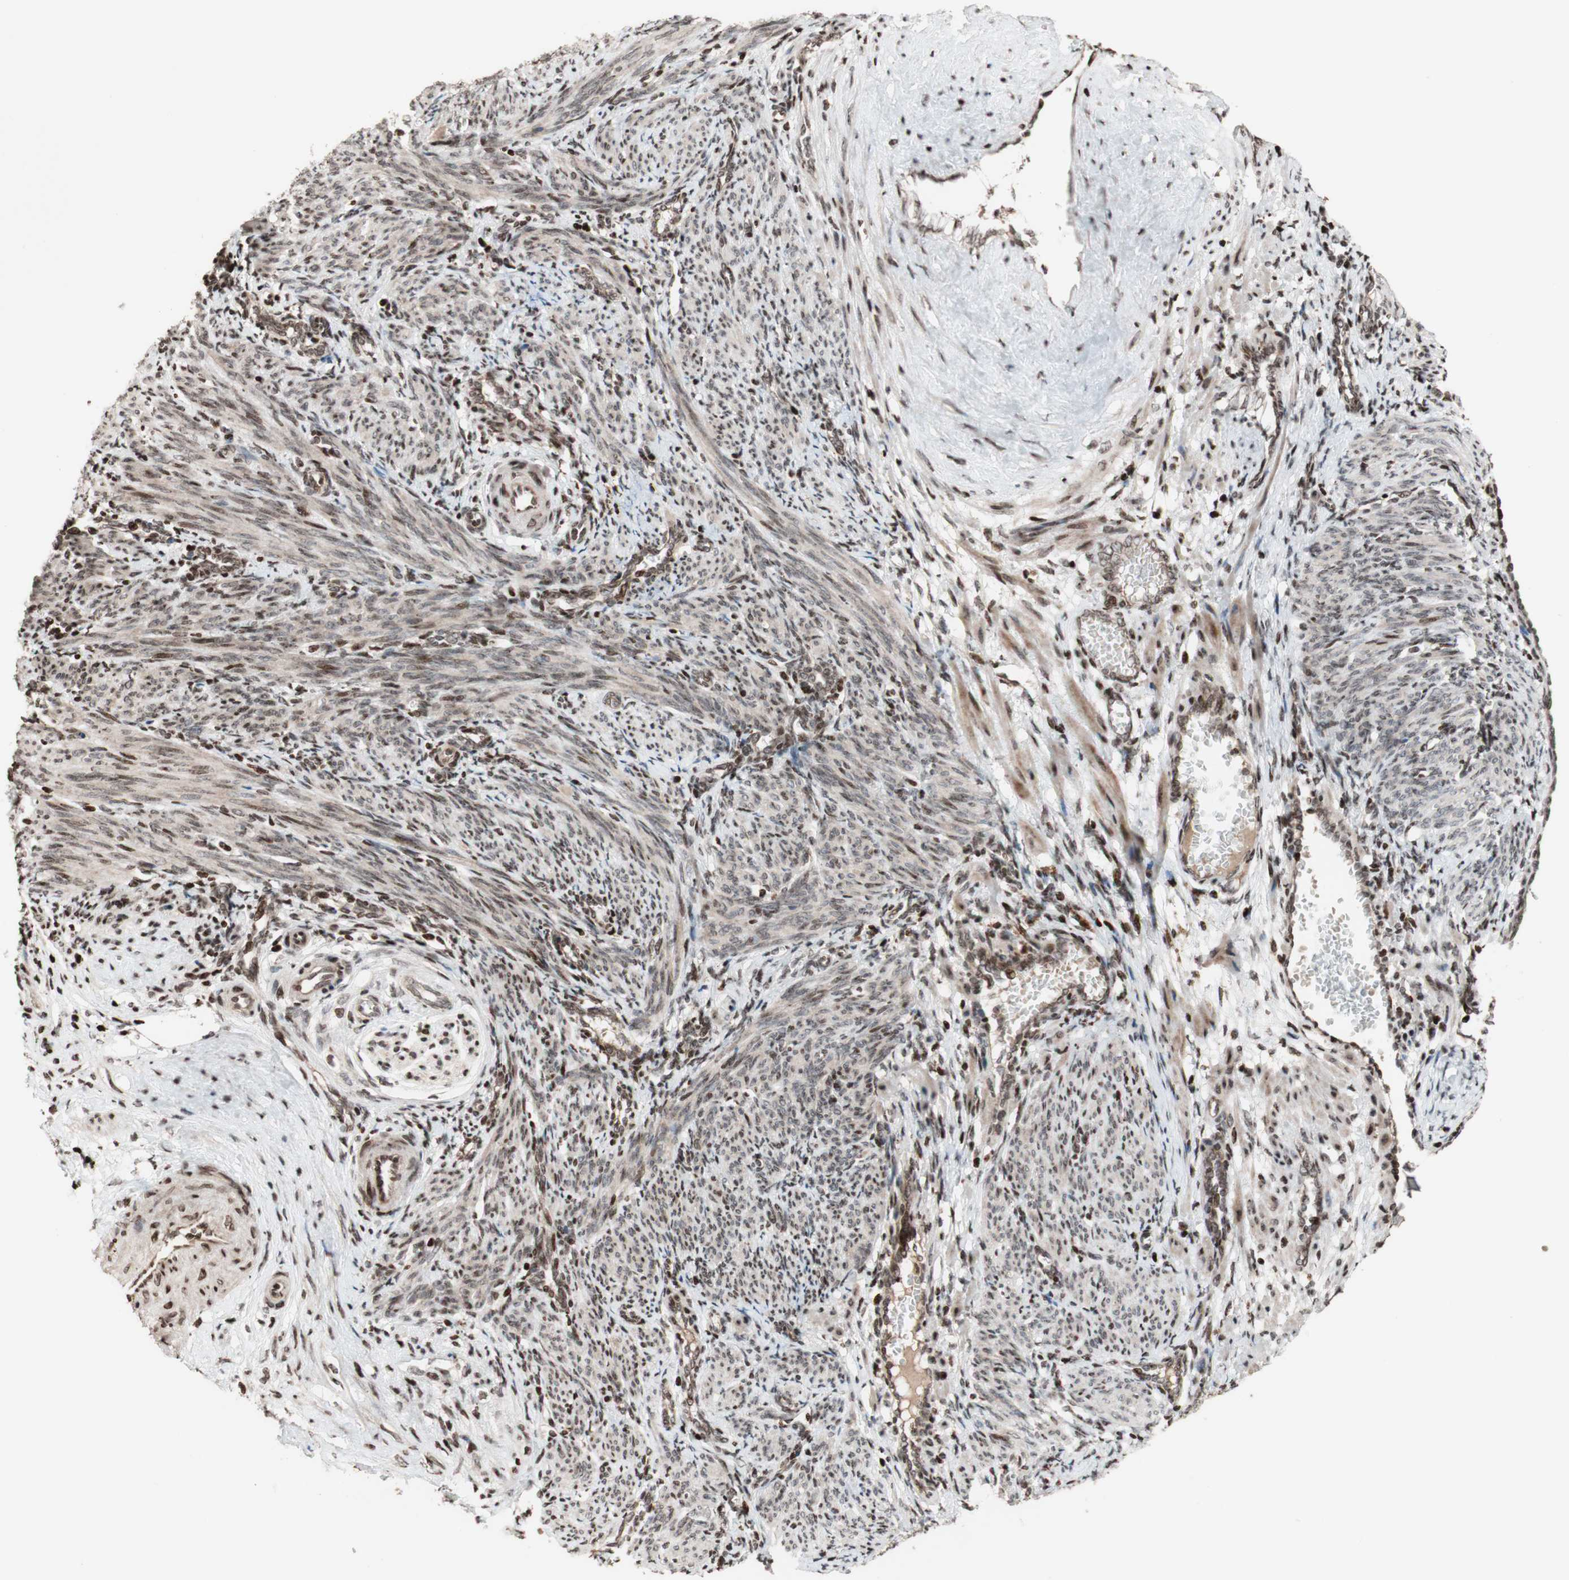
{"staining": {"intensity": "weak", "quantity": "25%-75%", "location": "nuclear"}, "tissue": "smooth muscle", "cell_type": "Smooth muscle cells", "image_type": "normal", "snomed": [{"axis": "morphology", "description": "Normal tissue, NOS"}, {"axis": "topography", "description": "Endometrium"}], "caption": "This micrograph displays immunohistochemistry staining of normal smooth muscle, with low weak nuclear staining in about 25%-75% of smooth muscle cells.", "gene": "POLA1", "patient": {"sex": "female", "age": 33}}